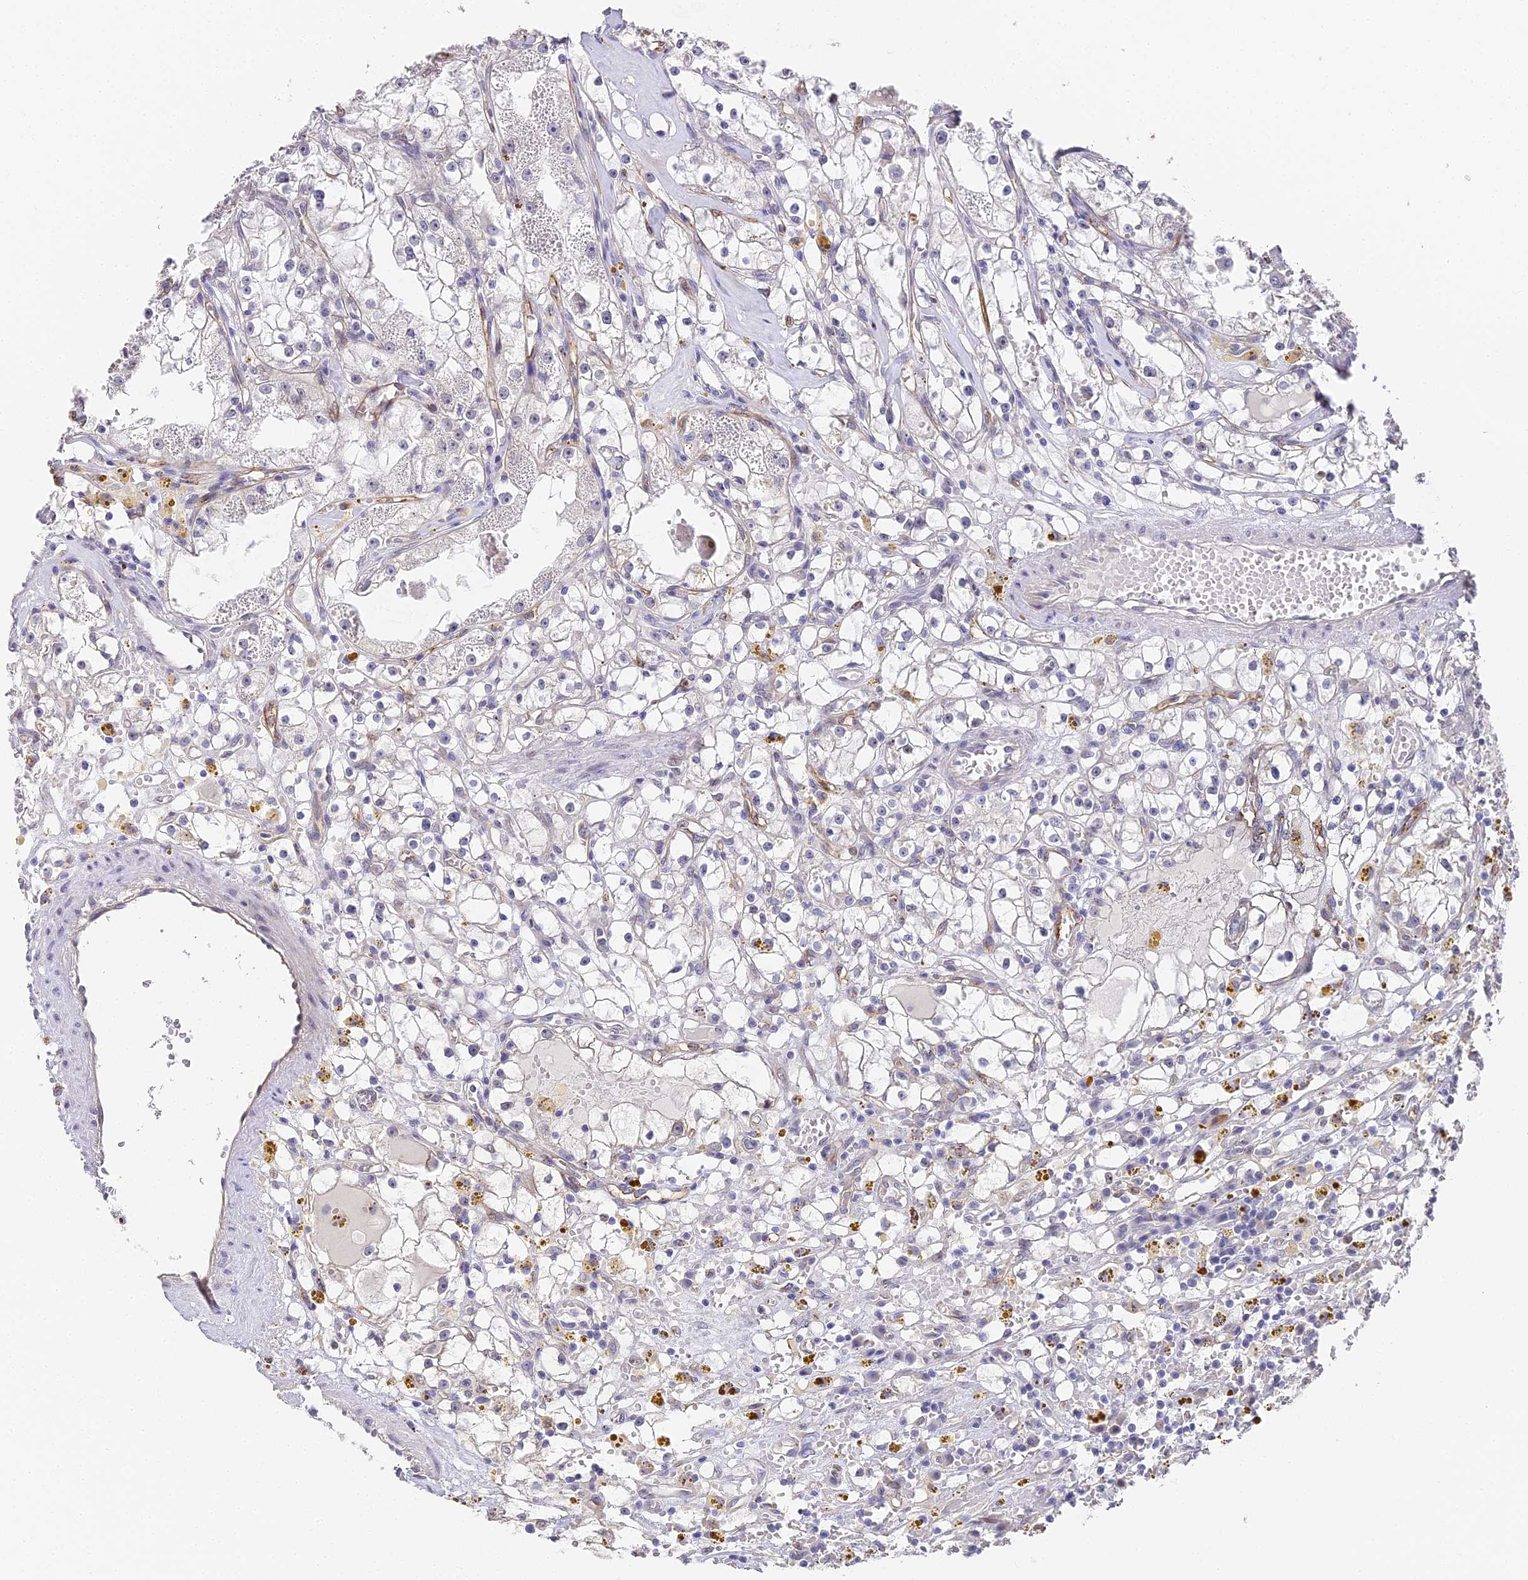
{"staining": {"intensity": "negative", "quantity": "none", "location": "none"}, "tissue": "renal cancer", "cell_type": "Tumor cells", "image_type": "cancer", "snomed": [{"axis": "morphology", "description": "Adenocarcinoma, NOS"}, {"axis": "topography", "description": "Kidney"}], "caption": "DAB immunohistochemical staining of renal cancer exhibits no significant expression in tumor cells.", "gene": "GJA1", "patient": {"sex": "male", "age": 56}}